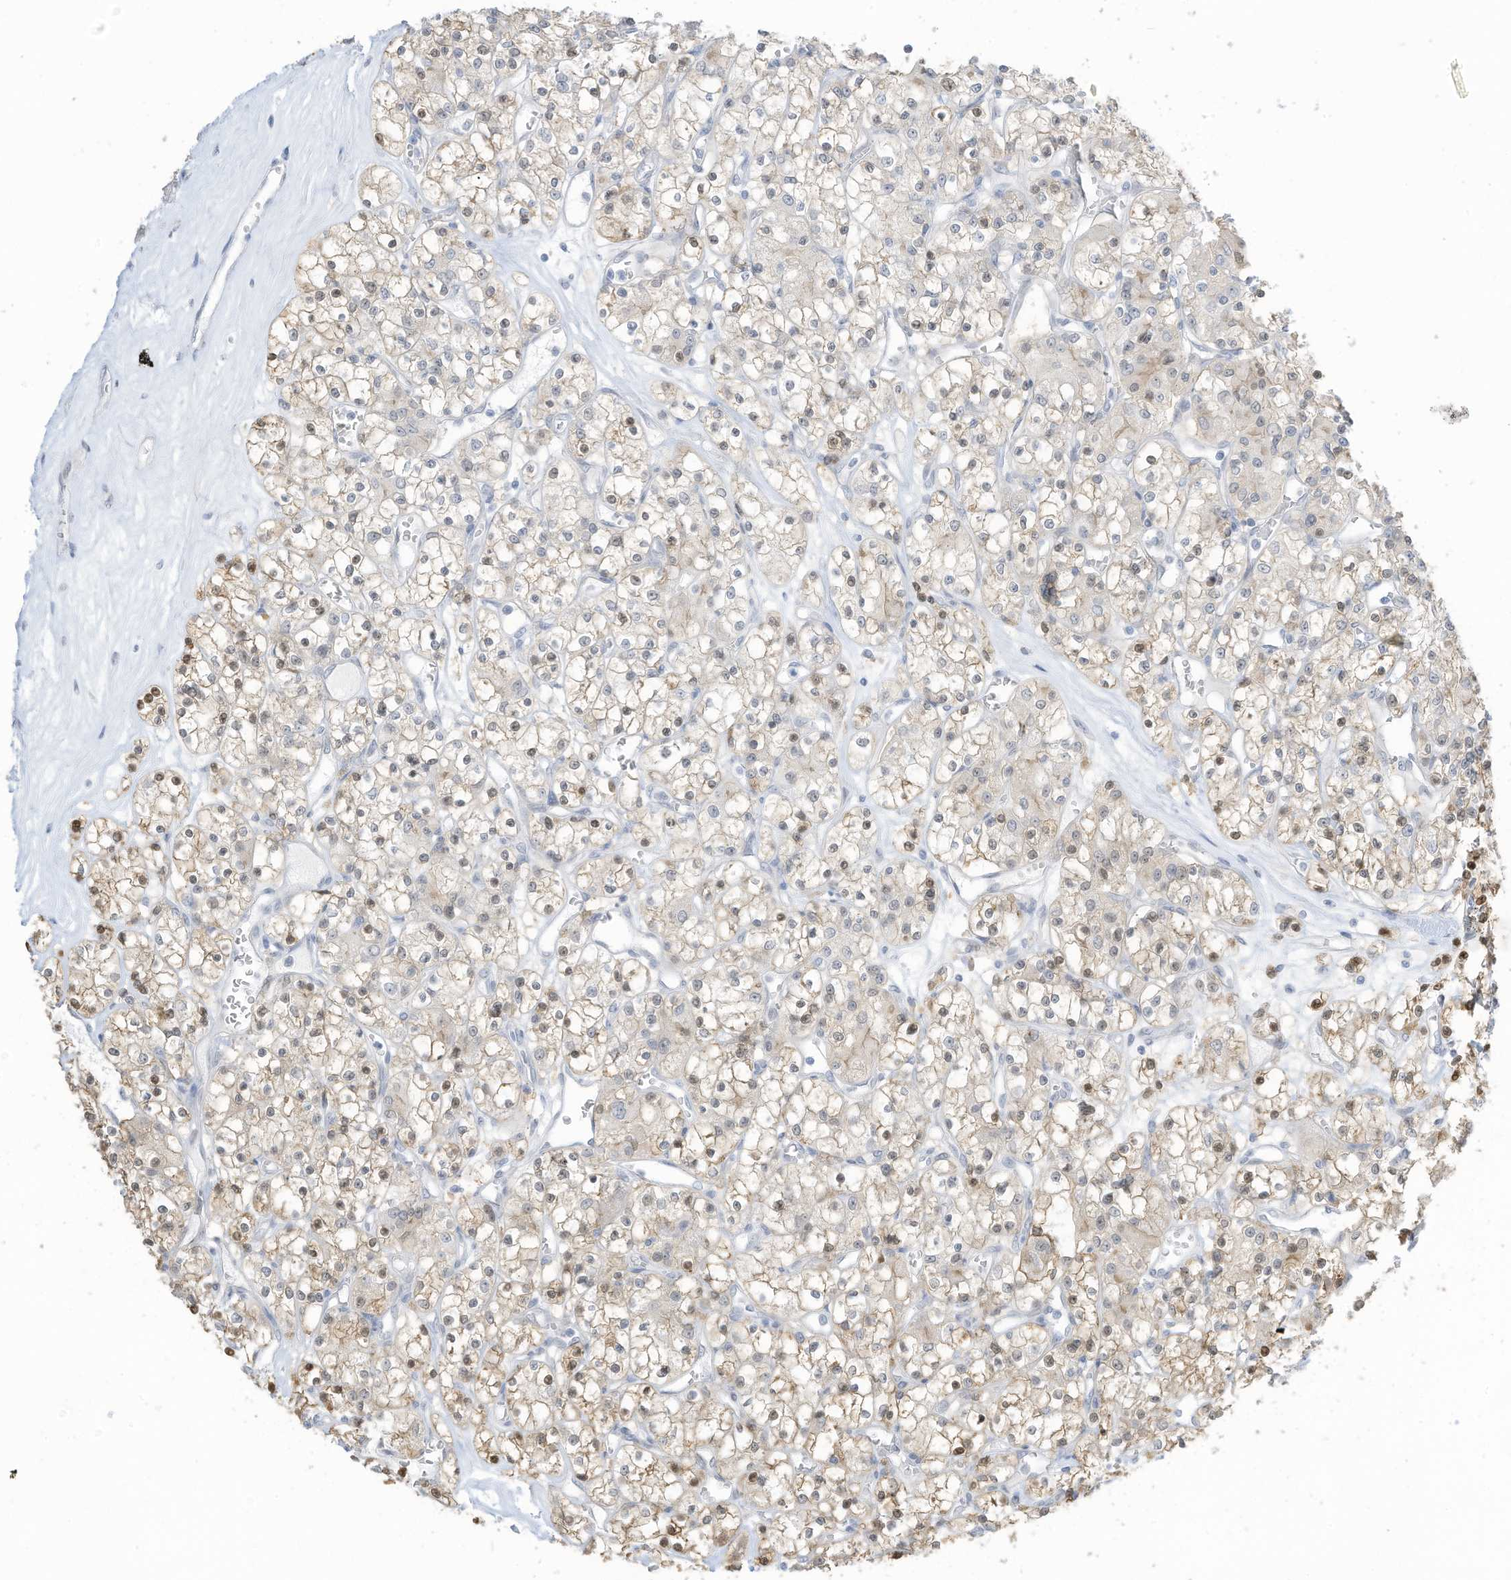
{"staining": {"intensity": "weak", "quantity": ">75%", "location": "cytoplasmic/membranous,nuclear"}, "tissue": "renal cancer", "cell_type": "Tumor cells", "image_type": "cancer", "snomed": [{"axis": "morphology", "description": "Adenocarcinoma, NOS"}, {"axis": "topography", "description": "Kidney"}], "caption": "A brown stain shows weak cytoplasmic/membranous and nuclear expression of a protein in adenocarcinoma (renal) tumor cells.", "gene": "ASPRV1", "patient": {"sex": "female", "age": 59}}